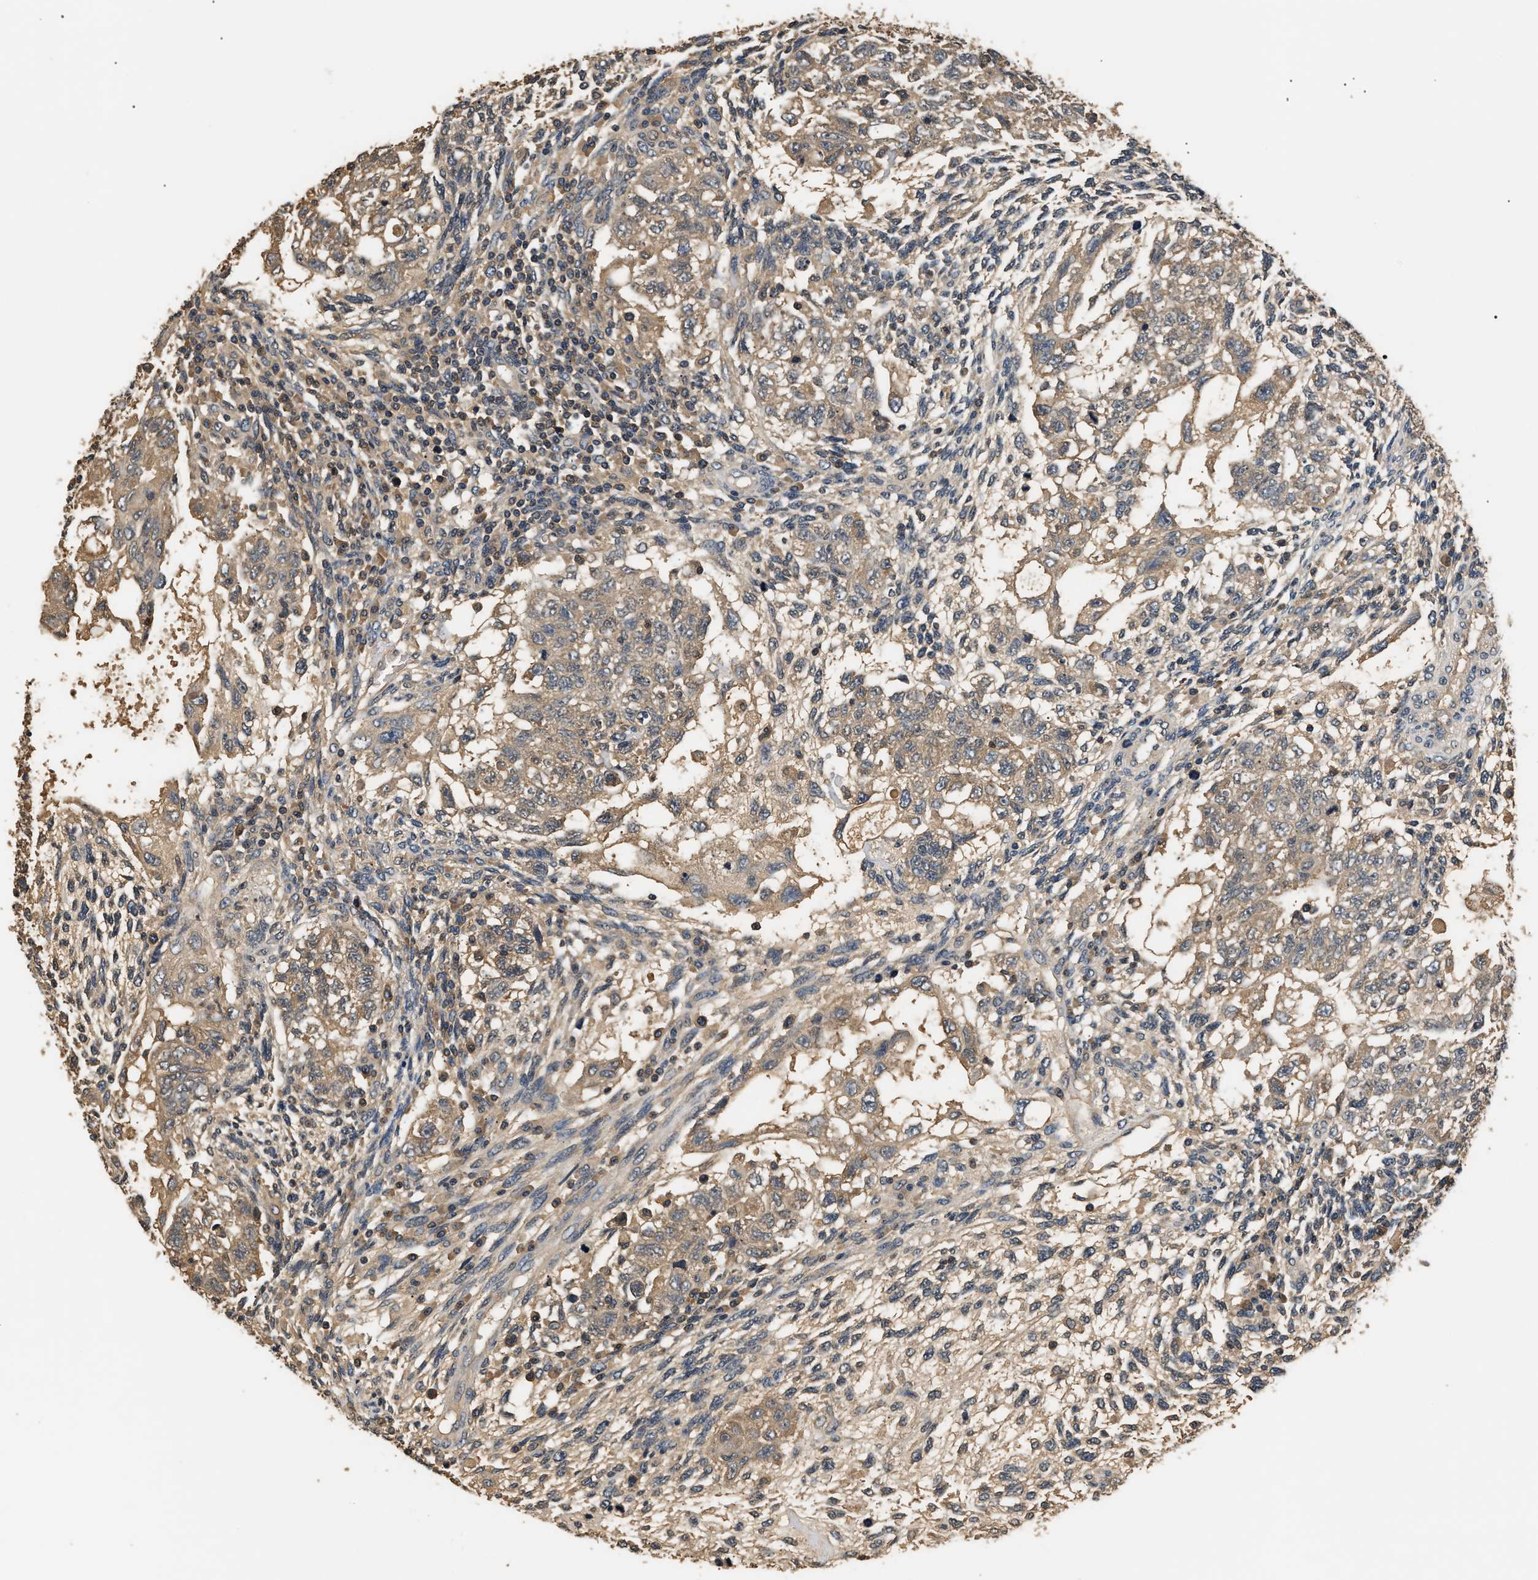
{"staining": {"intensity": "weak", "quantity": ">75%", "location": "cytoplasmic/membranous"}, "tissue": "testis cancer", "cell_type": "Tumor cells", "image_type": "cancer", "snomed": [{"axis": "morphology", "description": "Carcinoma, Embryonal, NOS"}, {"axis": "topography", "description": "Testis"}], "caption": "Protein expression analysis of embryonal carcinoma (testis) demonstrates weak cytoplasmic/membranous positivity in approximately >75% of tumor cells.", "gene": "GPI", "patient": {"sex": "male", "age": 36}}